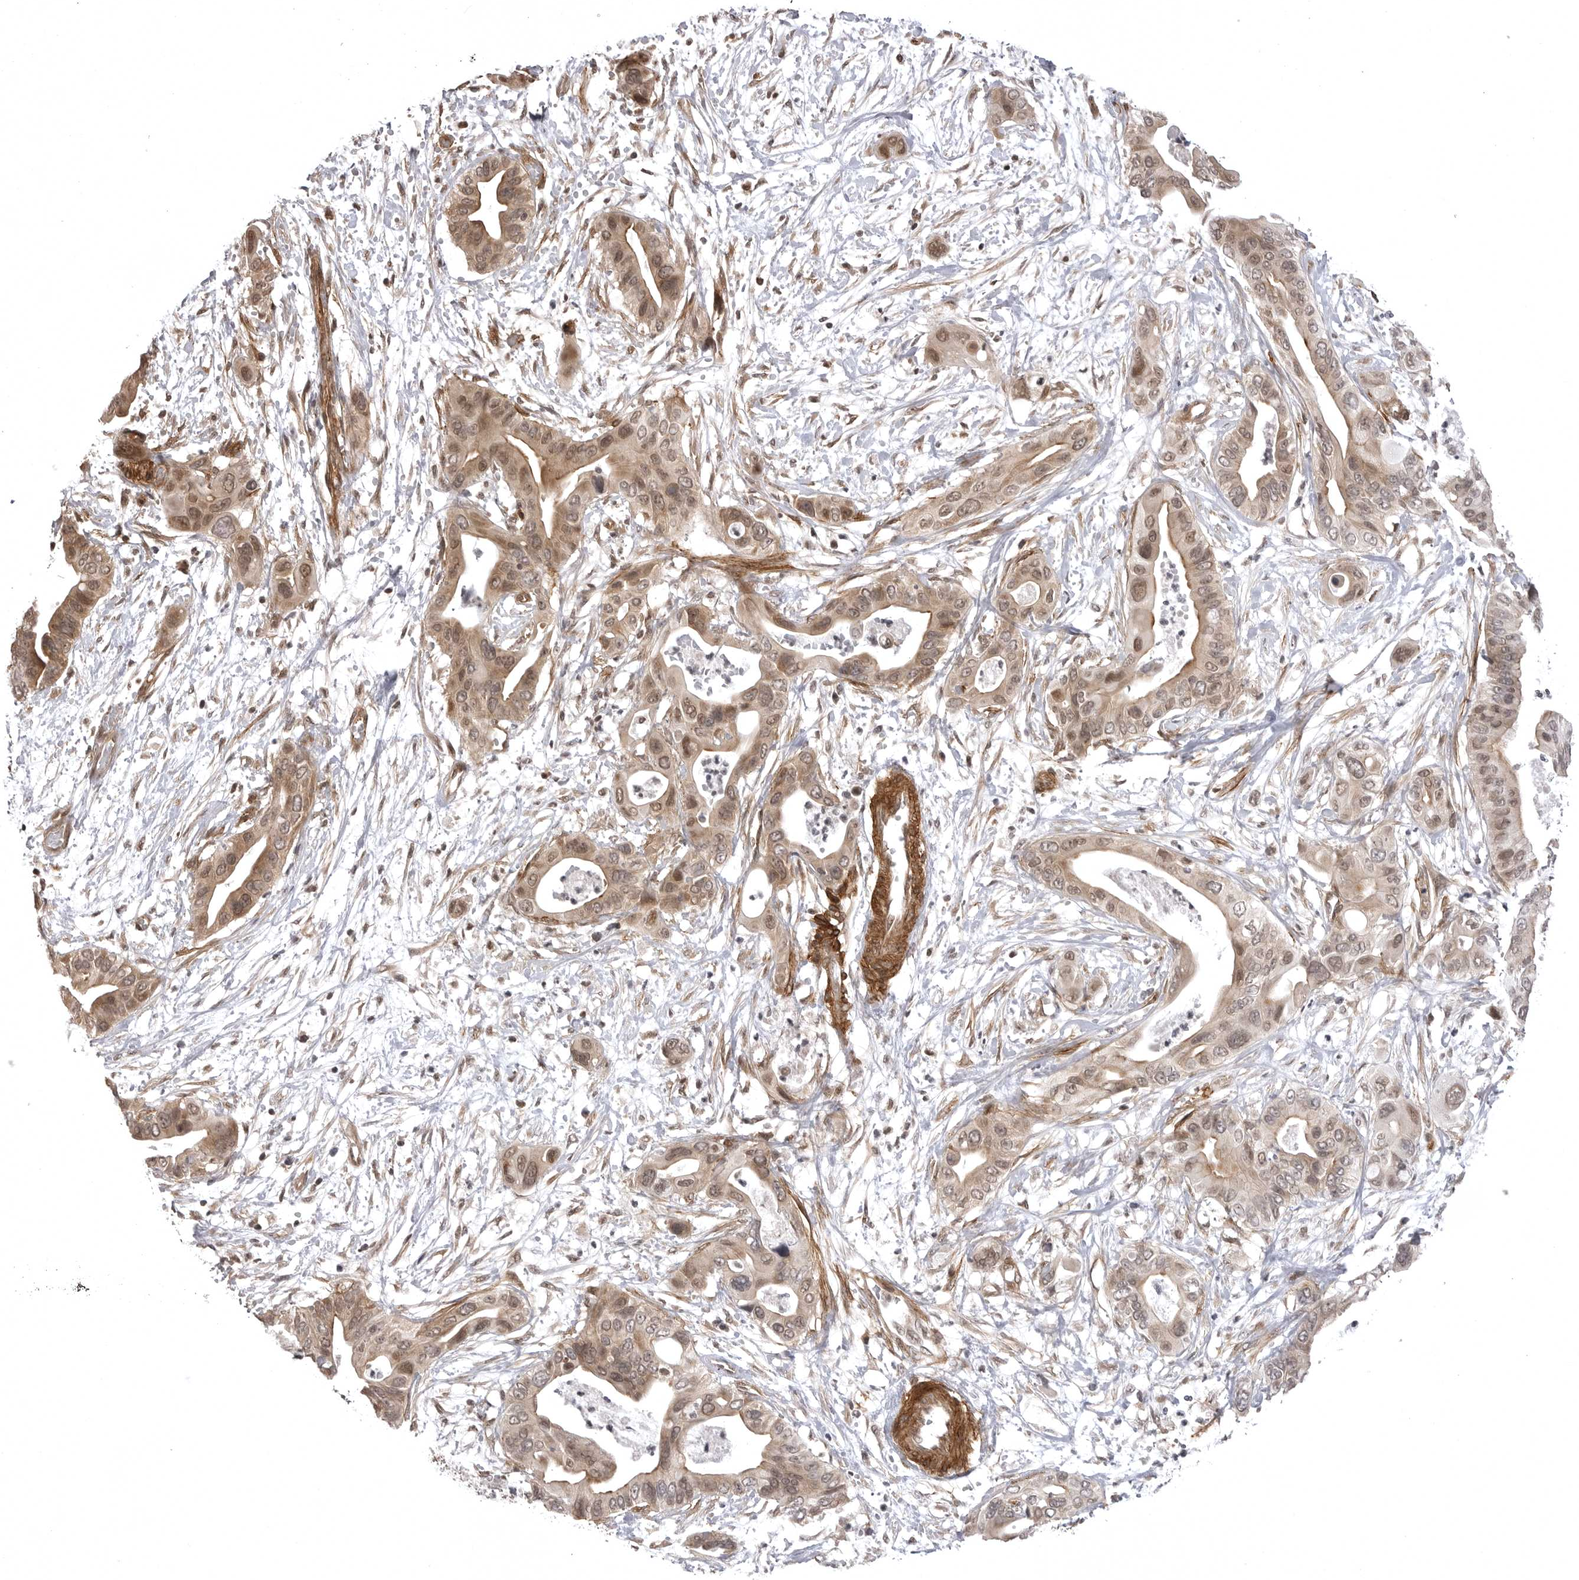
{"staining": {"intensity": "moderate", "quantity": ">75%", "location": "cytoplasmic/membranous,nuclear"}, "tissue": "pancreatic cancer", "cell_type": "Tumor cells", "image_type": "cancer", "snomed": [{"axis": "morphology", "description": "Adenocarcinoma, NOS"}, {"axis": "topography", "description": "Pancreas"}], "caption": "A high-resolution photomicrograph shows IHC staining of adenocarcinoma (pancreatic), which reveals moderate cytoplasmic/membranous and nuclear expression in about >75% of tumor cells. Nuclei are stained in blue.", "gene": "SORBS1", "patient": {"sex": "male", "age": 66}}